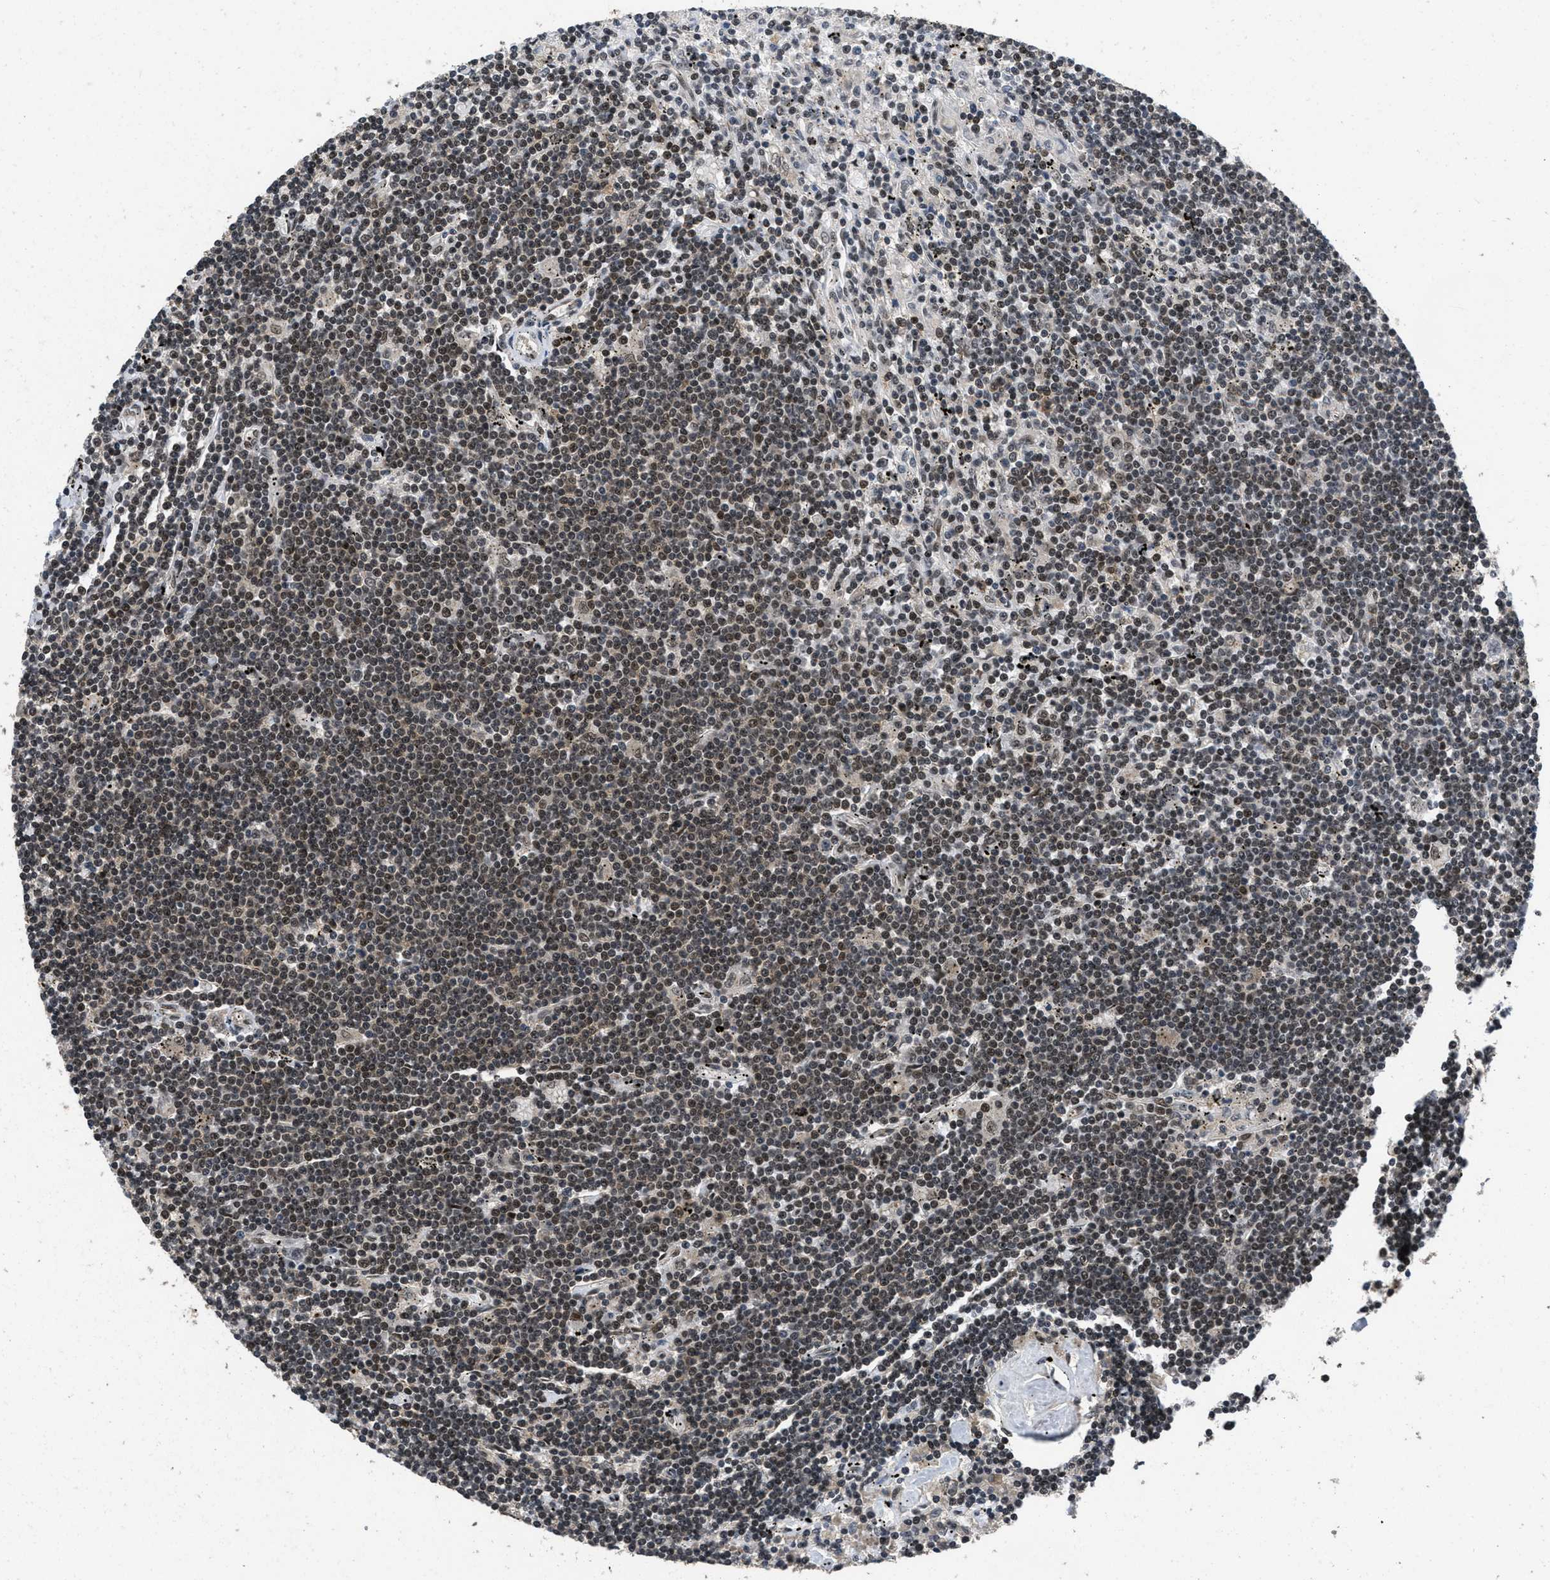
{"staining": {"intensity": "moderate", "quantity": ">75%", "location": "nuclear"}, "tissue": "lymphoma", "cell_type": "Tumor cells", "image_type": "cancer", "snomed": [{"axis": "morphology", "description": "Malignant lymphoma, non-Hodgkin's type, Low grade"}, {"axis": "topography", "description": "Spleen"}], "caption": "Immunohistochemical staining of low-grade malignant lymphoma, non-Hodgkin's type reveals moderate nuclear protein expression in about >75% of tumor cells. (Brightfield microscopy of DAB IHC at high magnification).", "gene": "CUL4B", "patient": {"sex": "male", "age": 76}}